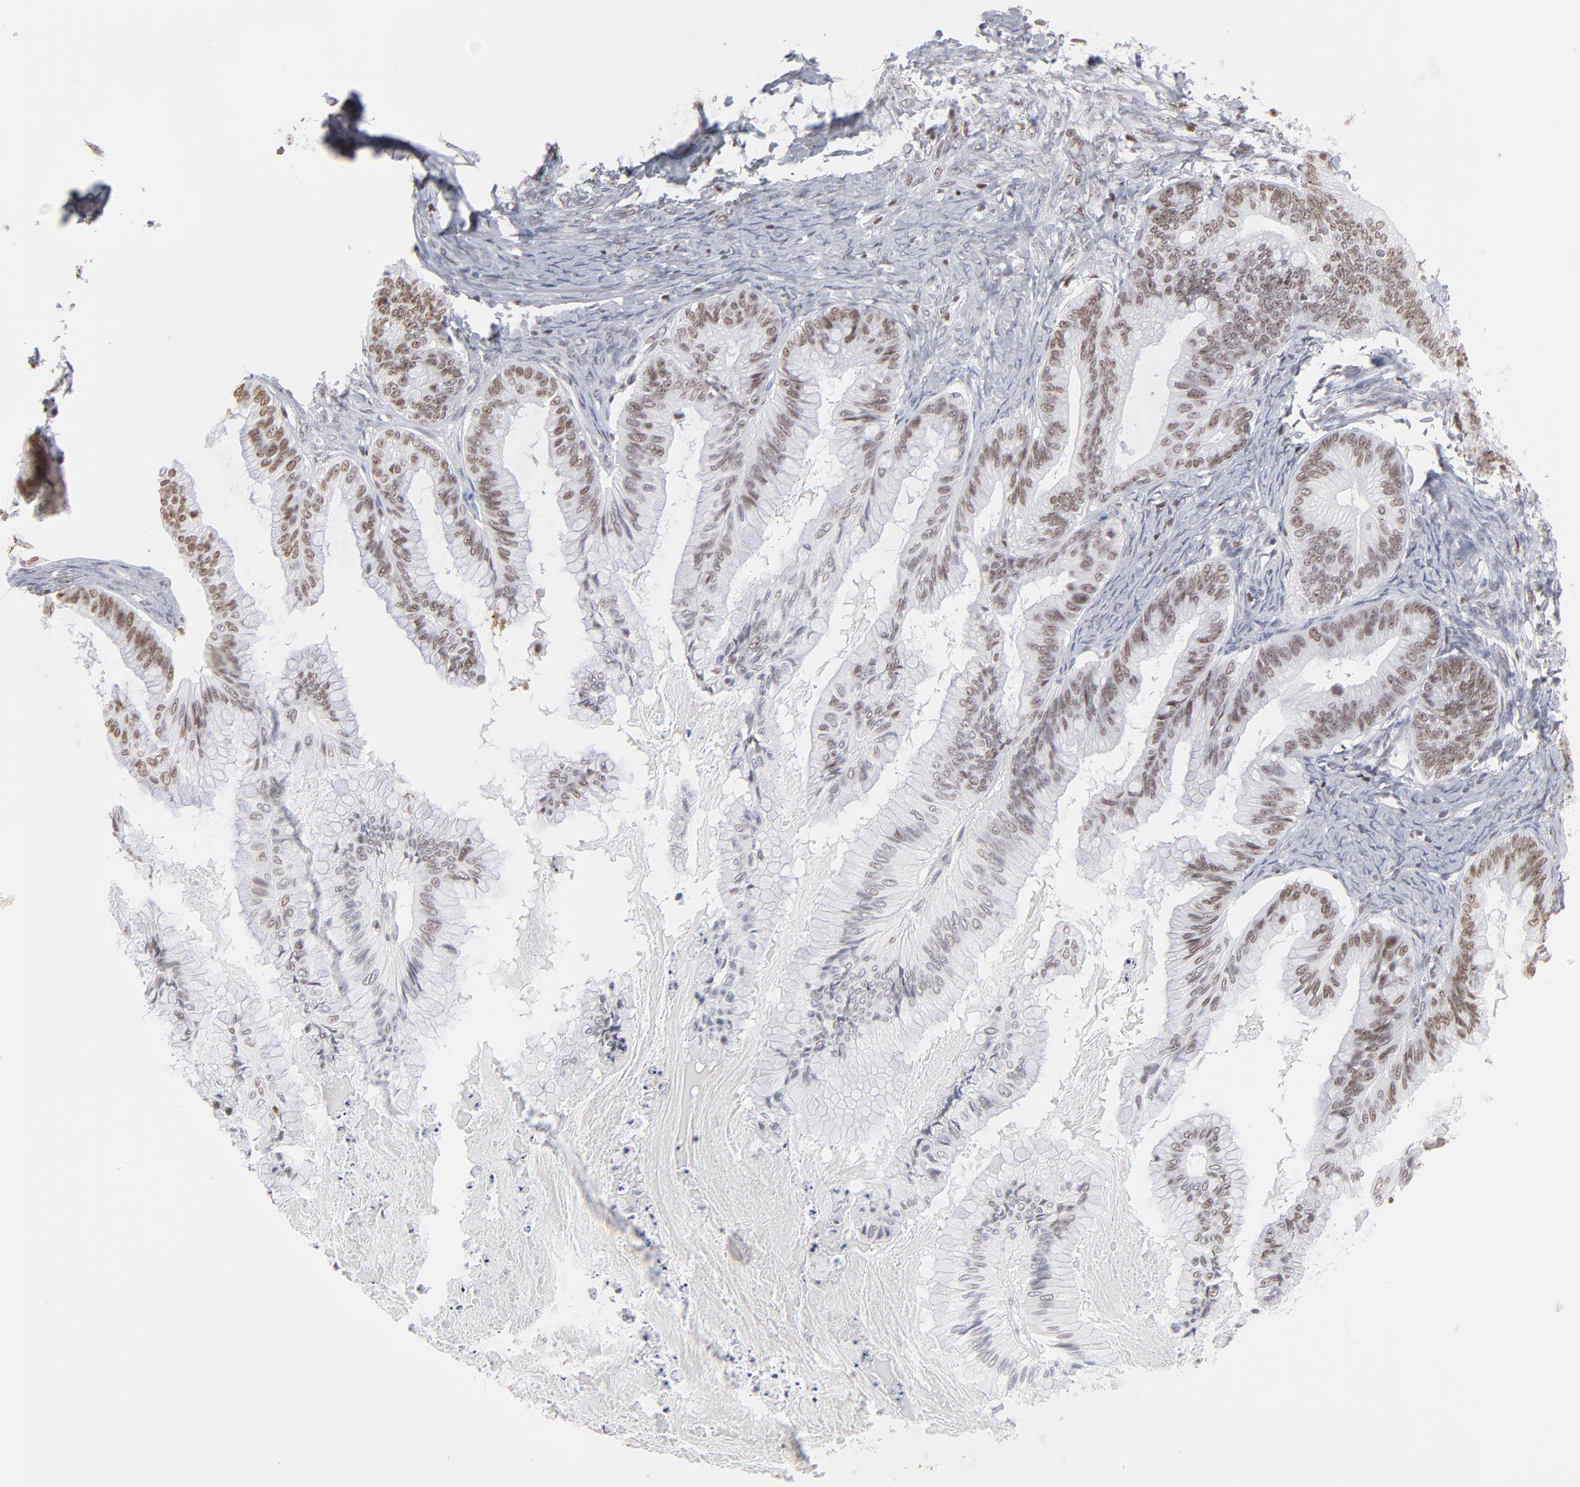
{"staining": {"intensity": "moderate", "quantity": "25%-75%", "location": "nuclear"}, "tissue": "ovarian cancer", "cell_type": "Tumor cells", "image_type": "cancer", "snomed": [{"axis": "morphology", "description": "Cystadenocarcinoma, mucinous, NOS"}, {"axis": "topography", "description": "Ovary"}], "caption": "Protein staining of mucinous cystadenocarcinoma (ovarian) tissue displays moderate nuclear positivity in approximately 25%-75% of tumor cells.", "gene": "PARP1", "patient": {"sex": "female", "age": 57}}